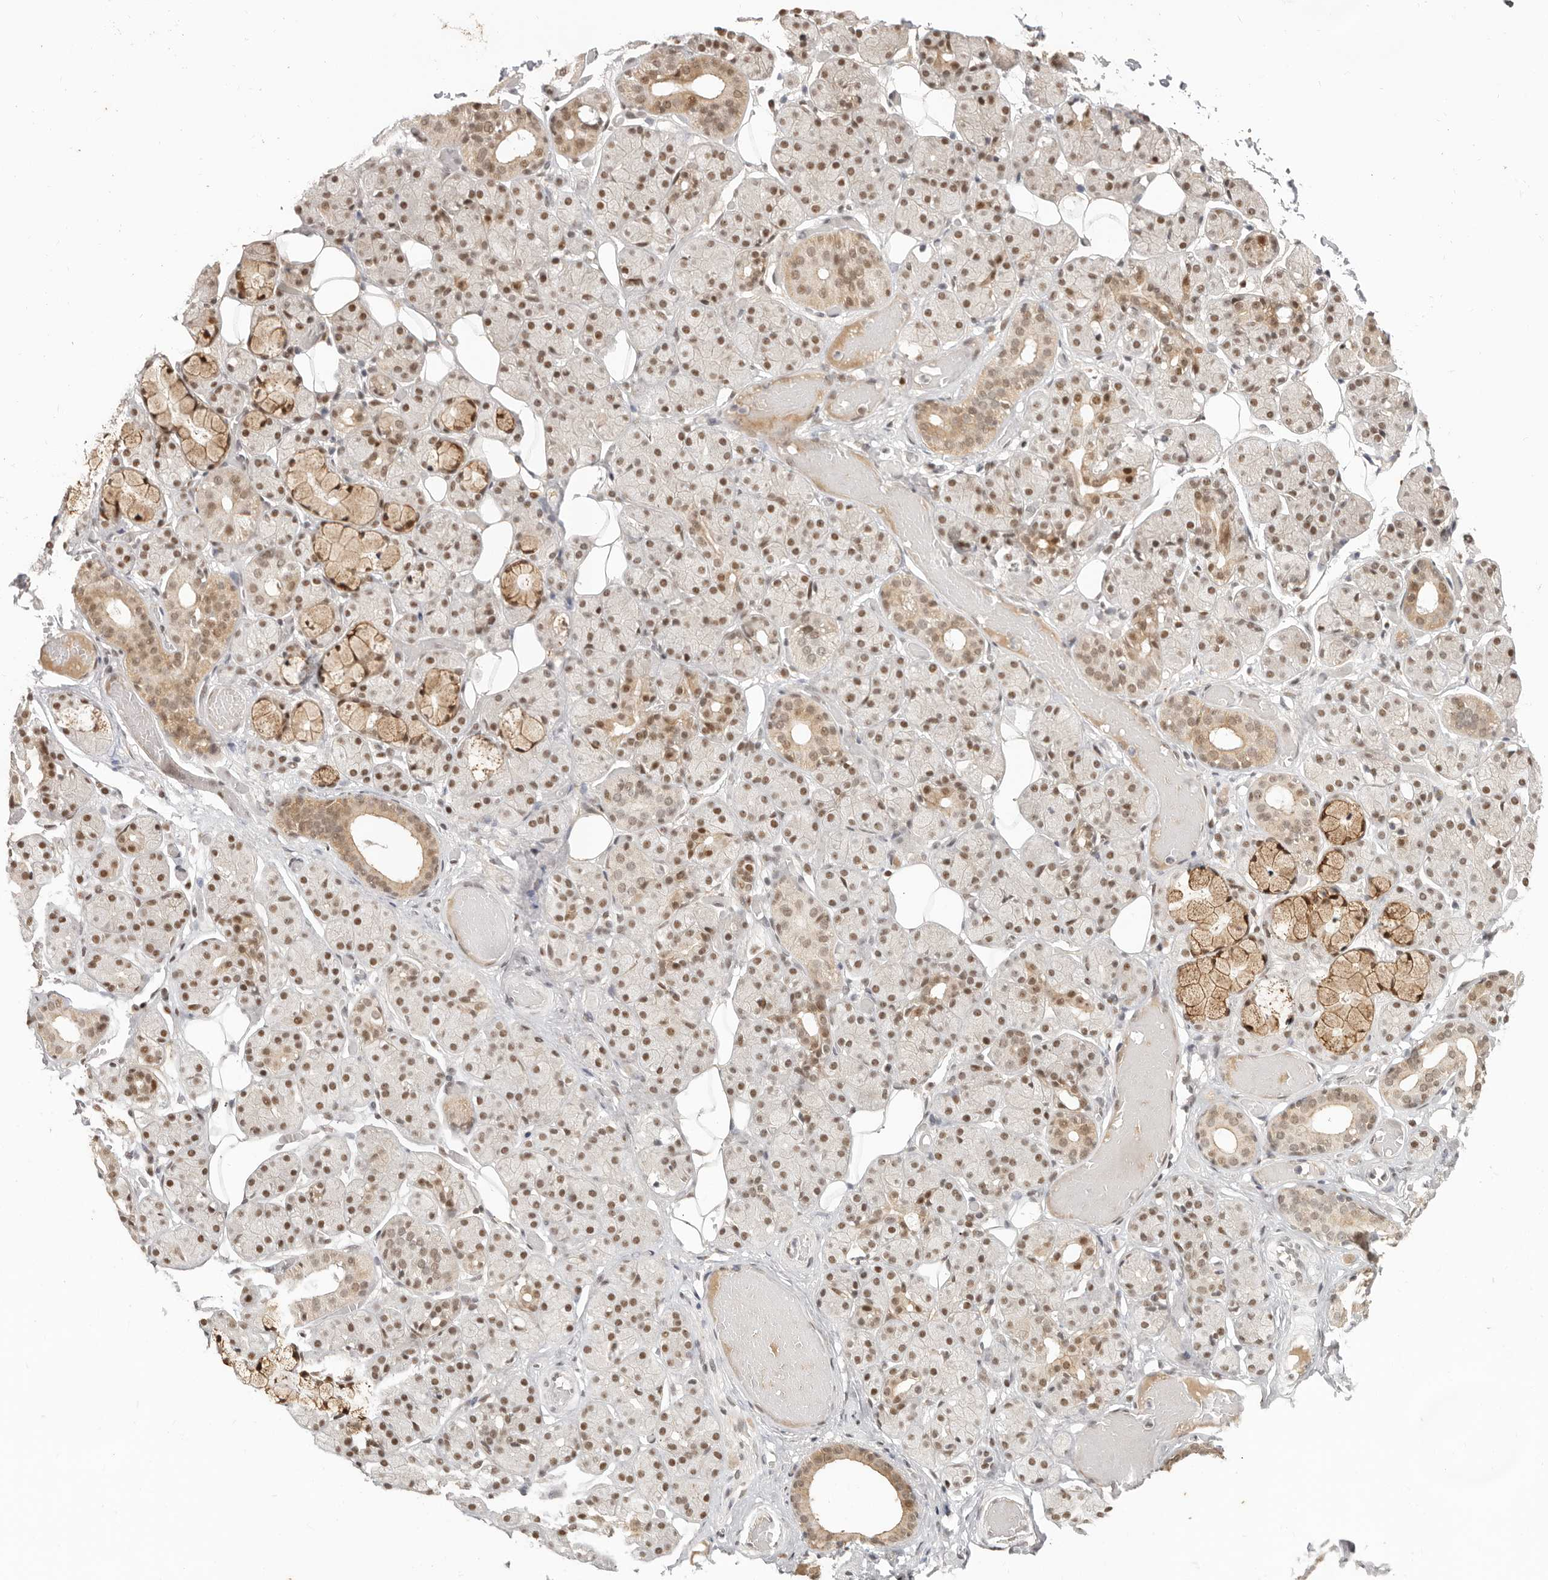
{"staining": {"intensity": "moderate", "quantity": ">75%", "location": "cytoplasmic/membranous,nuclear"}, "tissue": "salivary gland", "cell_type": "Glandular cells", "image_type": "normal", "snomed": [{"axis": "morphology", "description": "Normal tissue, NOS"}, {"axis": "topography", "description": "Salivary gland"}], "caption": "DAB immunohistochemical staining of unremarkable human salivary gland shows moderate cytoplasmic/membranous,nuclear protein expression in approximately >75% of glandular cells.", "gene": "RFC2", "patient": {"sex": "male", "age": 63}}